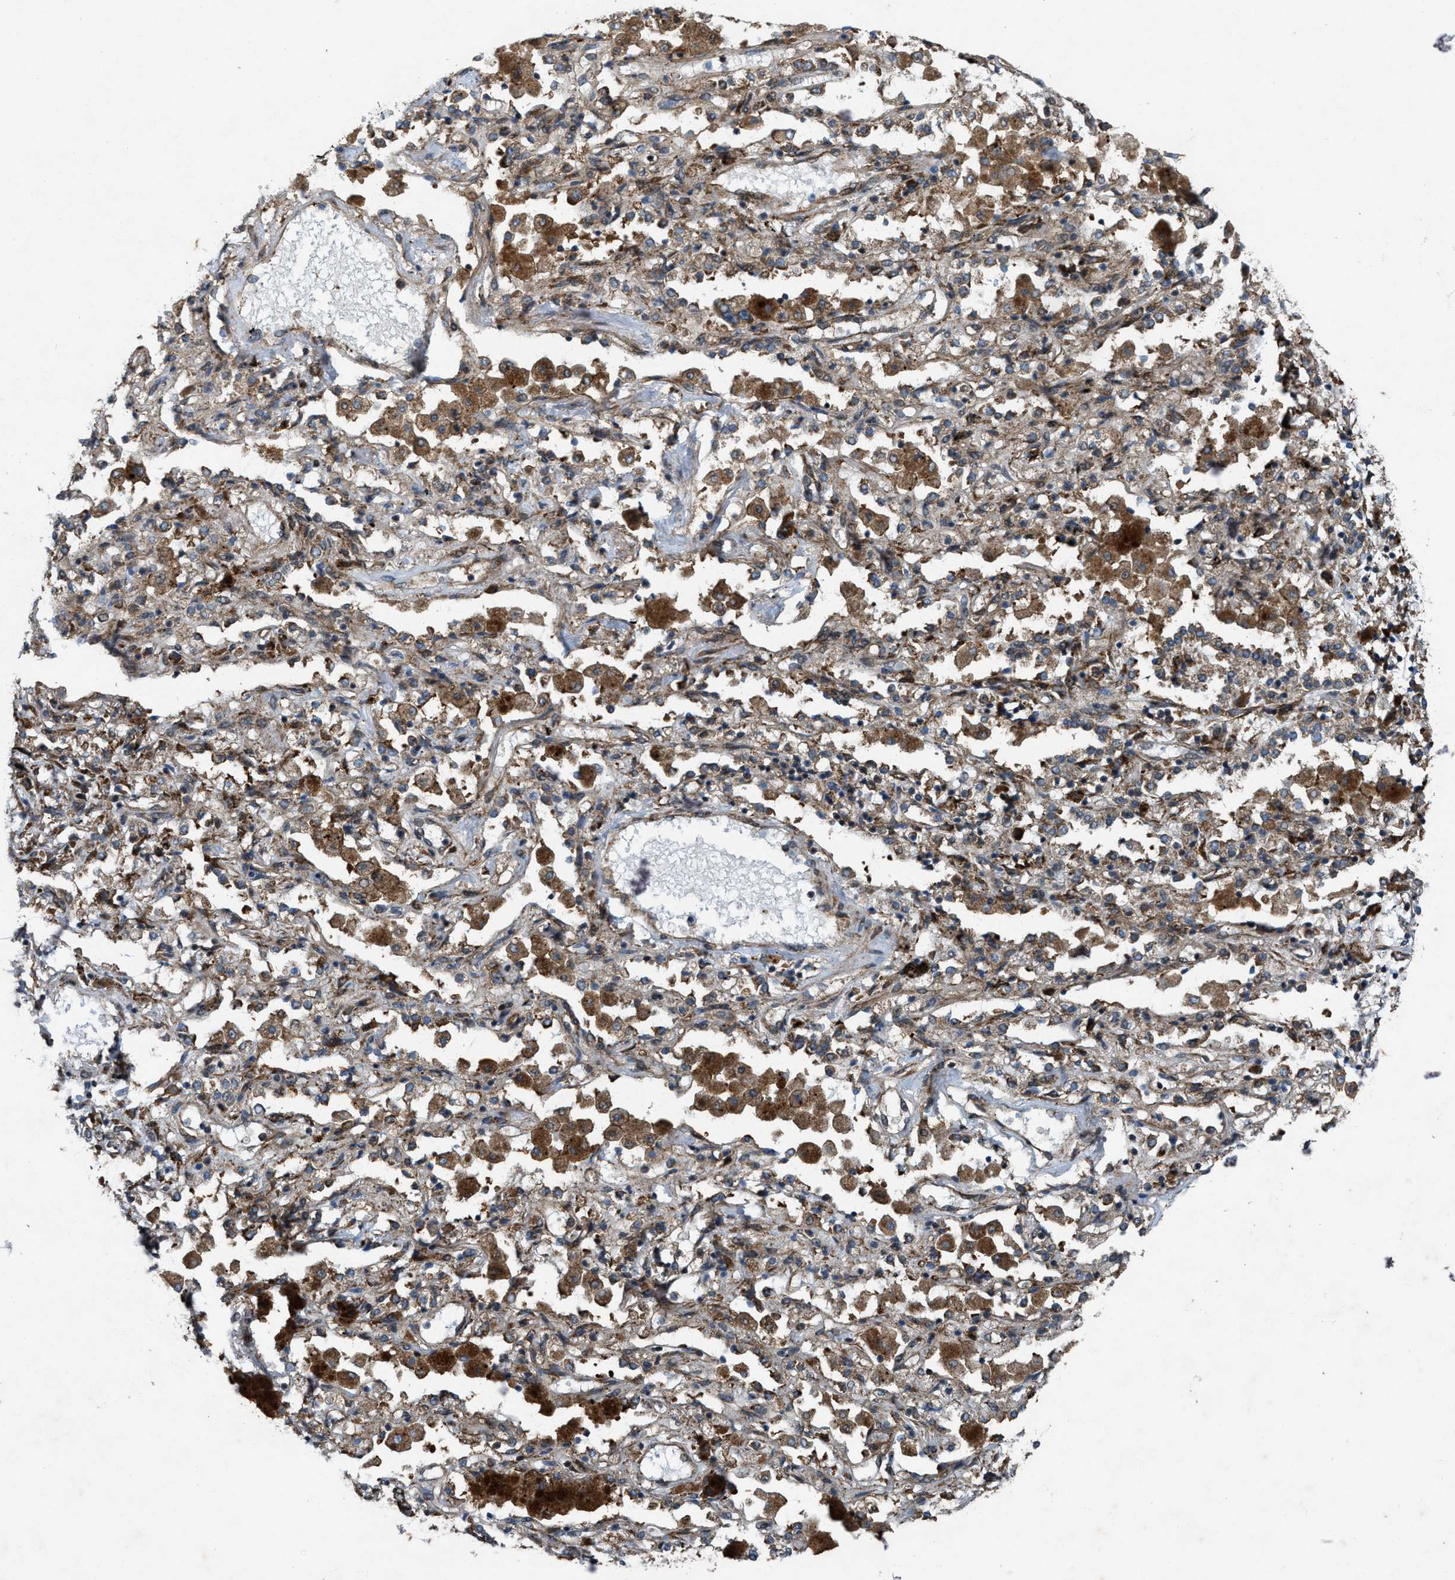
{"staining": {"intensity": "weak", "quantity": ">75%", "location": "cytoplasmic/membranous"}, "tissue": "lung cancer", "cell_type": "Tumor cells", "image_type": "cancer", "snomed": [{"axis": "morphology", "description": "Squamous cell carcinoma, NOS"}, {"axis": "topography", "description": "Lung"}], "caption": "This micrograph displays lung squamous cell carcinoma stained with immunohistochemistry to label a protein in brown. The cytoplasmic/membranous of tumor cells show weak positivity for the protein. Nuclei are counter-stained blue.", "gene": "LRRC72", "patient": {"sex": "female", "age": 47}}